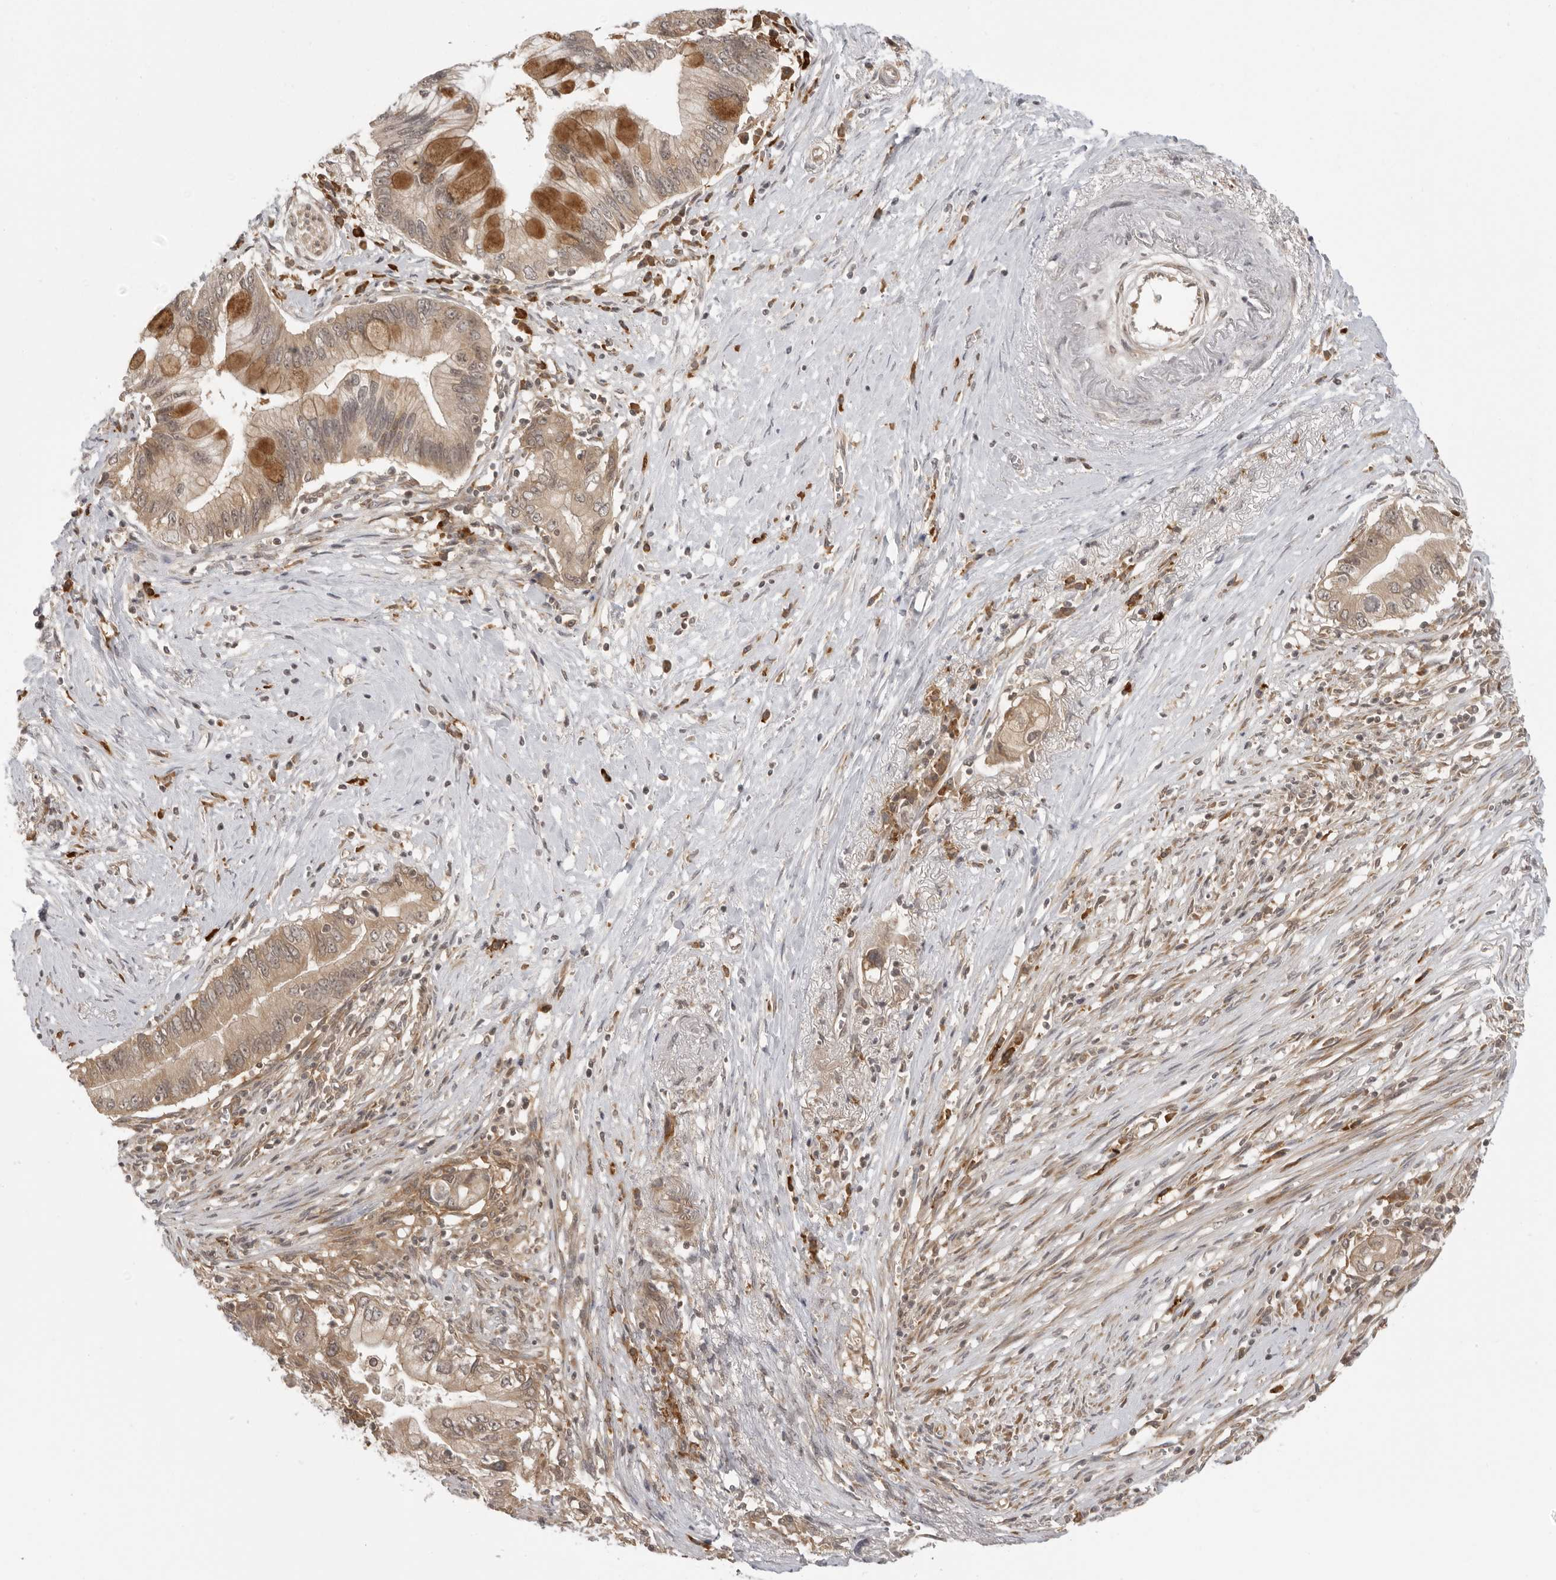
{"staining": {"intensity": "moderate", "quantity": ">75%", "location": "cytoplasmic/membranous"}, "tissue": "pancreatic cancer", "cell_type": "Tumor cells", "image_type": "cancer", "snomed": [{"axis": "morphology", "description": "Adenocarcinoma, NOS"}, {"axis": "topography", "description": "Pancreas"}], "caption": "This is a micrograph of immunohistochemistry staining of adenocarcinoma (pancreatic), which shows moderate expression in the cytoplasmic/membranous of tumor cells.", "gene": "PRRC2A", "patient": {"sex": "male", "age": 78}}